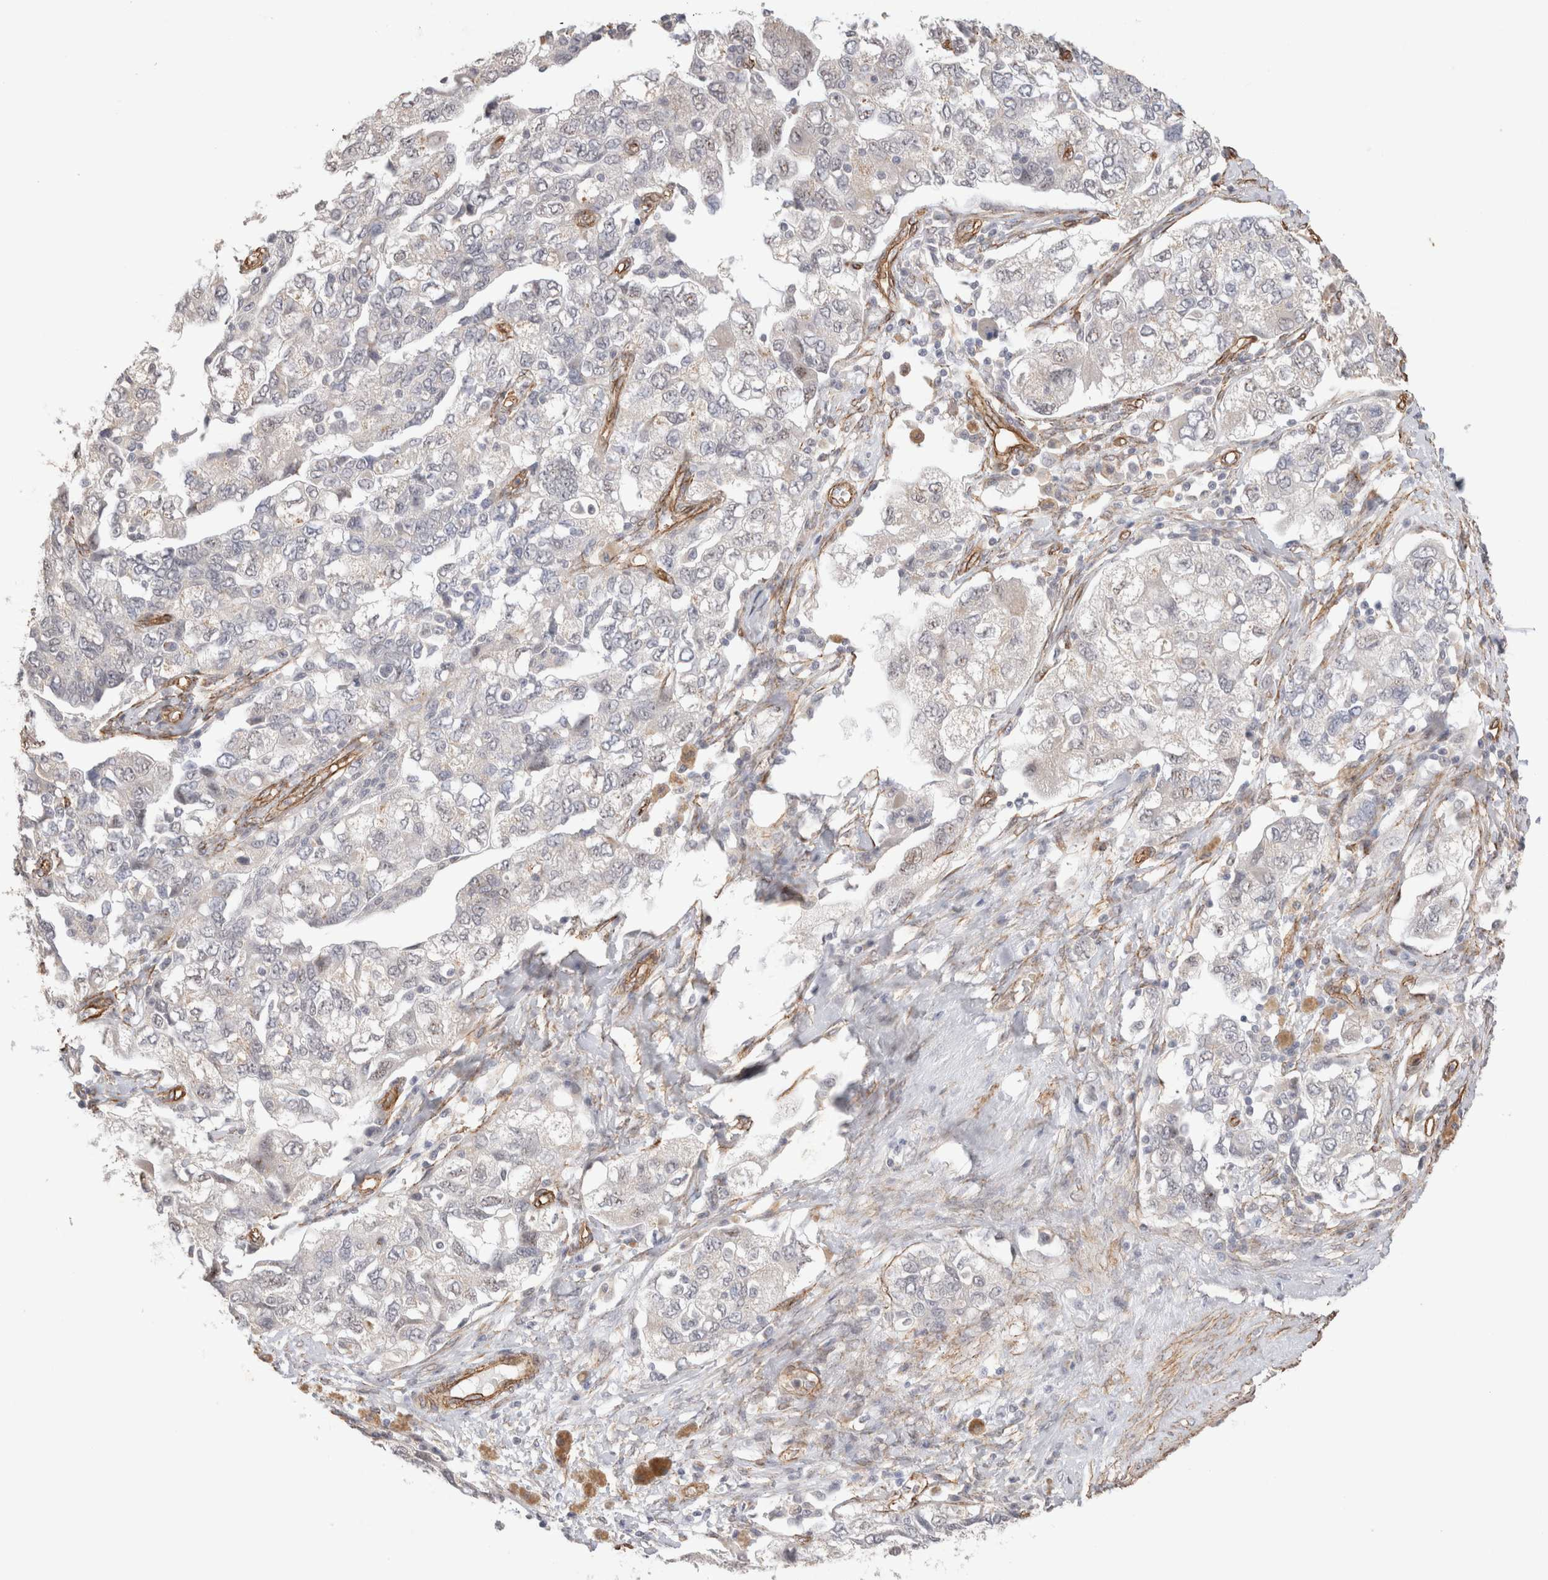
{"staining": {"intensity": "negative", "quantity": "none", "location": "none"}, "tissue": "ovarian cancer", "cell_type": "Tumor cells", "image_type": "cancer", "snomed": [{"axis": "morphology", "description": "Carcinoma, NOS"}, {"axis": "morphology", "description": "Cystadenocarcinoma, serous, NOS"}, {"axis": "topography", "description": "Ovary"}], "caption": "Immunohistochemistry (IHC) micrograph of neoplastic tissue: carcinoma (ovarian) stained with DAB displays no significant protein staining in tumor cells.", "gene": "CAAP1", "patient": {"sex": "female", "age": 69}}